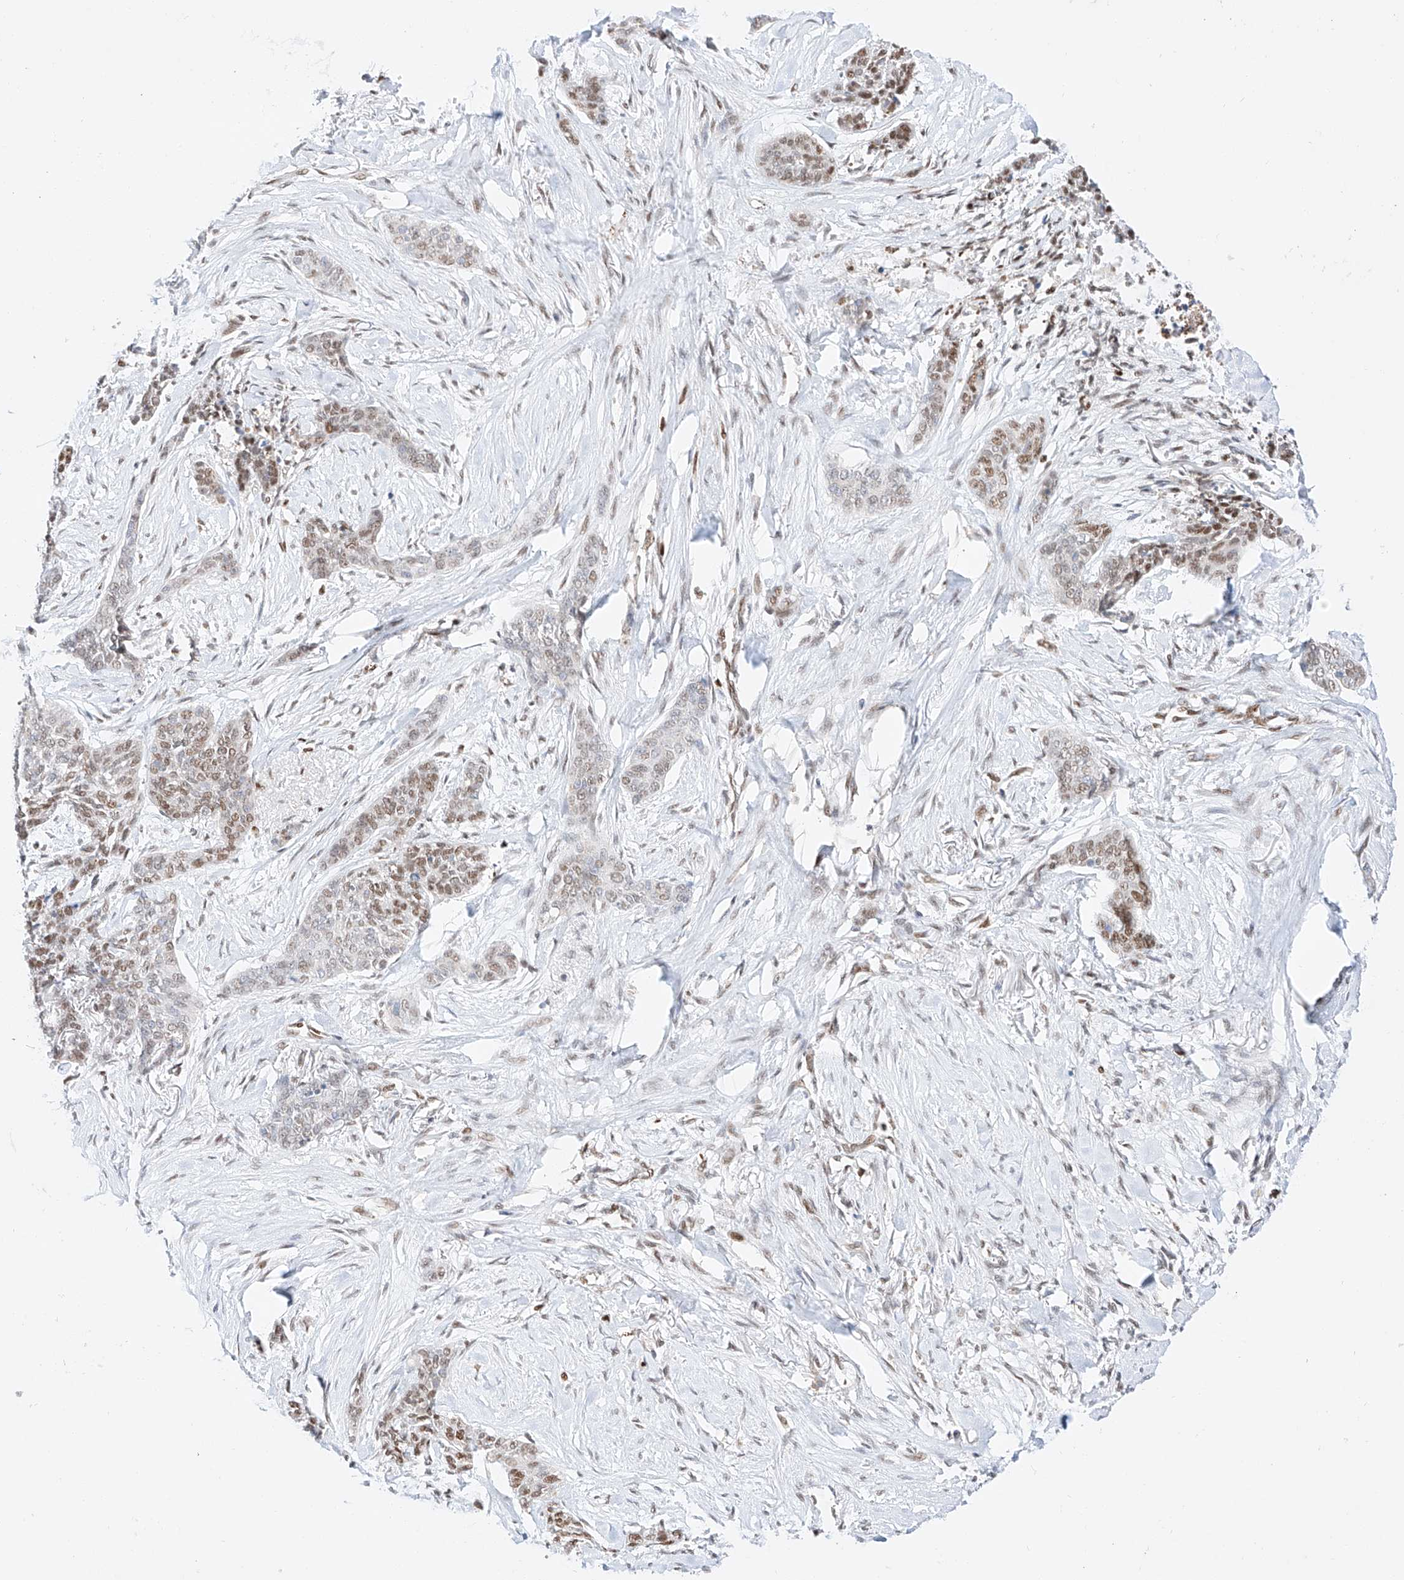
{"staining": {"intensity": "moderate", "quantity": "25%-75%", "location": "nuclear"}, "tissue": "skin cancer", "cell_type": "Tumor cells", "image_type": "cancer", "snomed": [{"axis": "morphology", "description": "Basal cell carcinoma"}, {"axis": "topography", "description": "Skin"}], "caption": "Protein expression analysis of skin cancer (basal cell carcinoma) shows moderate nuclear positivity in about 25%-75% of tumor cells.", "gene": "APIP", "patient": {"sex": "female", "age": 64}}